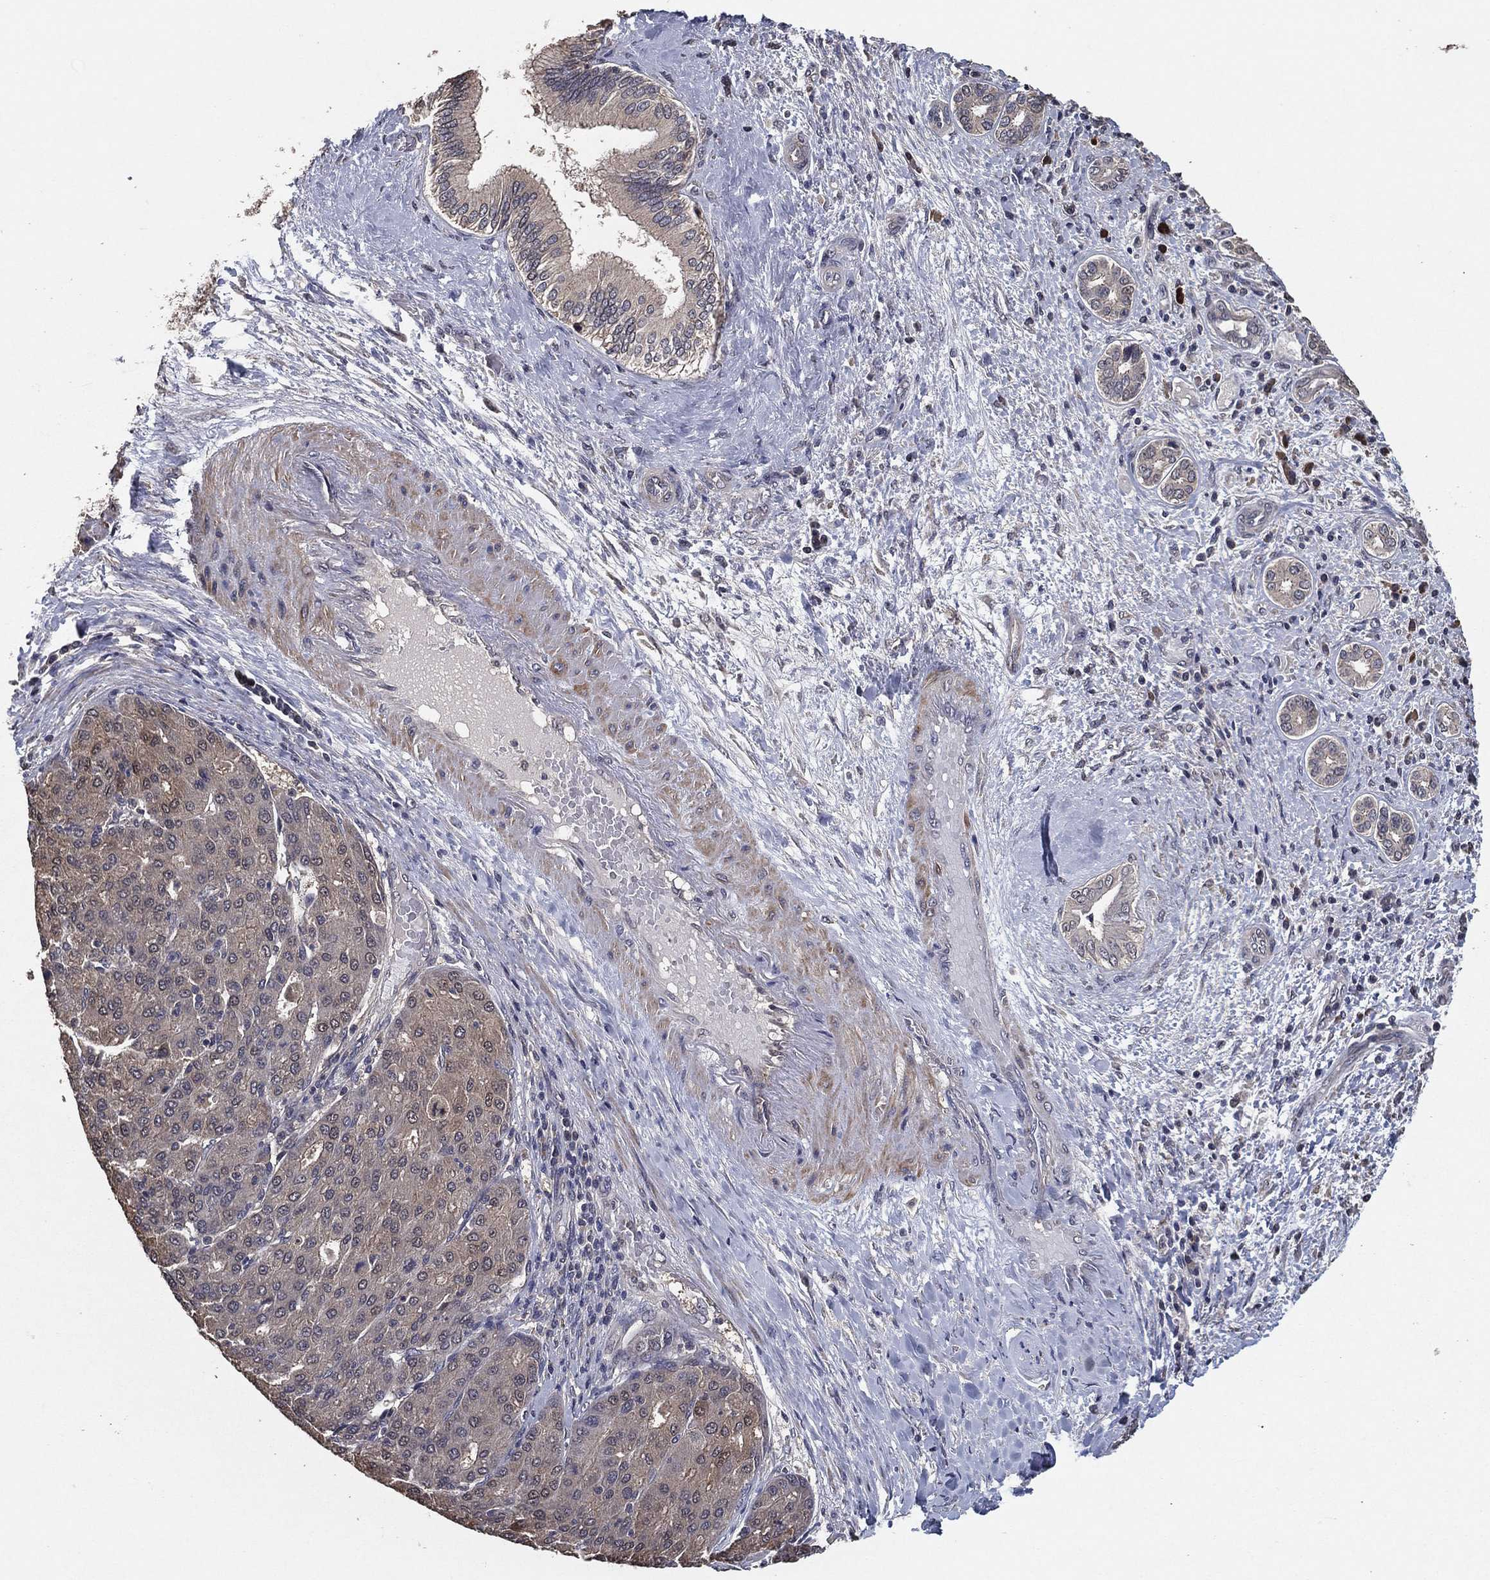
{"staining": {"intensity": "weak", "quantity": "<25%", "location": "cytoplasmic/membranous"}, "tissue": "liver cancer", "cell_type": "Tumor cells", "image_type": "cancer", "snomed": [{"axis": "morphology", "description": "Carcinoma, Hepatocellular, NOS"}, {"axis": "topography", "description": "Liver"}], "caption": "A high-resolution photomicrograph shows immunohistochemistry staining of hepatocellular carcinoma (liver), which exhibits no significant positivity in tumor cells. (Brightfield microscopy of DAB immunohistochemistry at high magnification).", "gene": "PCNT", "patient": {"sex": "male", "age": 65}}